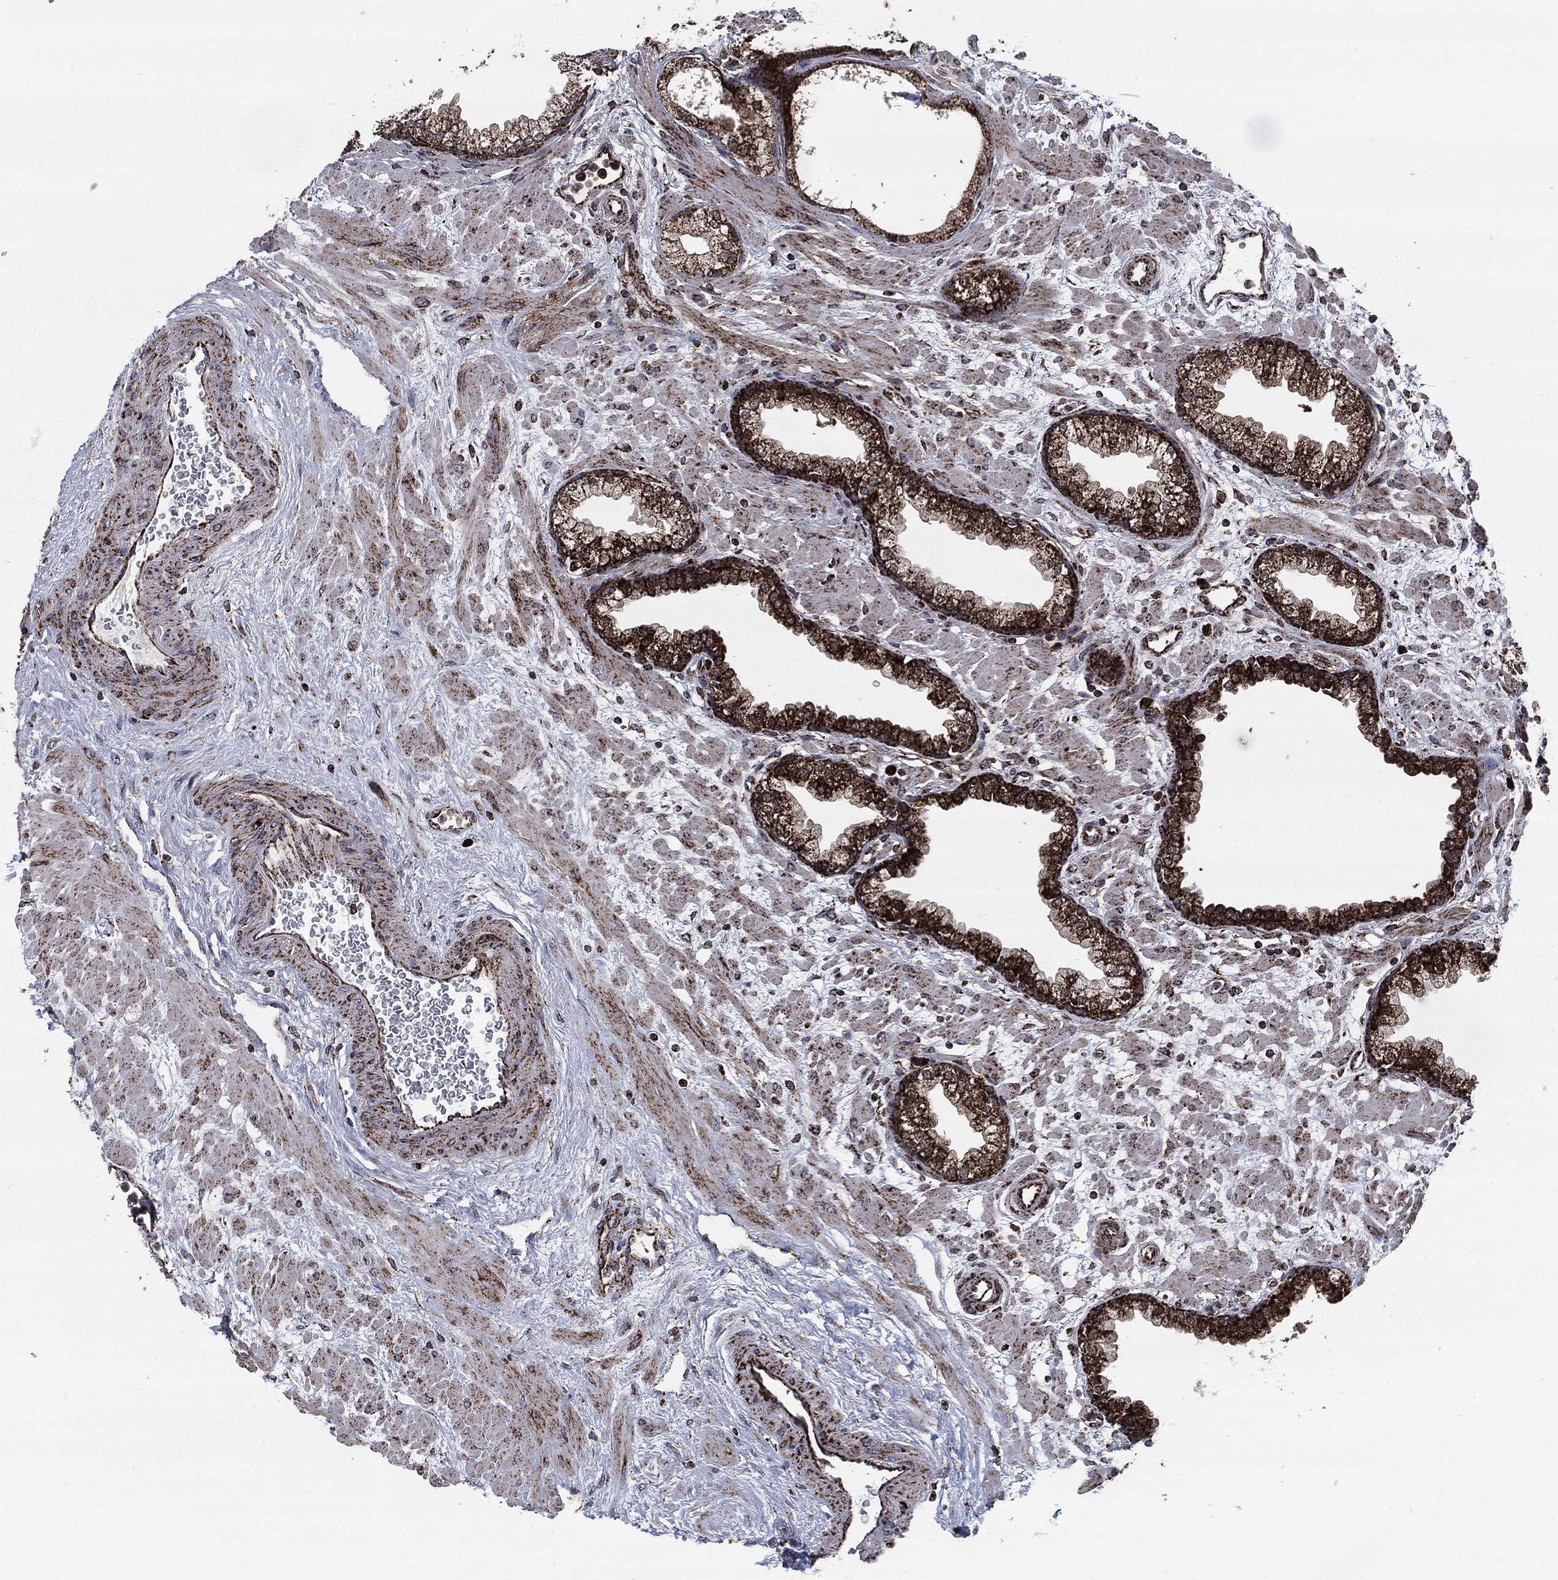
{"staining": {"intensity": "strong", "quantity": "25%-75%", "location": "cytoplasmic/membranous"}, "tissue": "prostate", "cell_type": "Glandular cells", "image_type": "normal", "snomed": [{"axis": "morphology", "description": "Normal tissue, NOS"}, {"axis": "topography", "description": "Prostate"}], "caption": "Protein staining by immunohistochemistry displays strong cytoplasmic/membranous expression in about 25%-75% of glandular cells in unremarkable prostate. (DAB IHC with brightfield microscopy, high magnification).", "gene": "FH", "patient": {"sex": "male", "age": 63}}